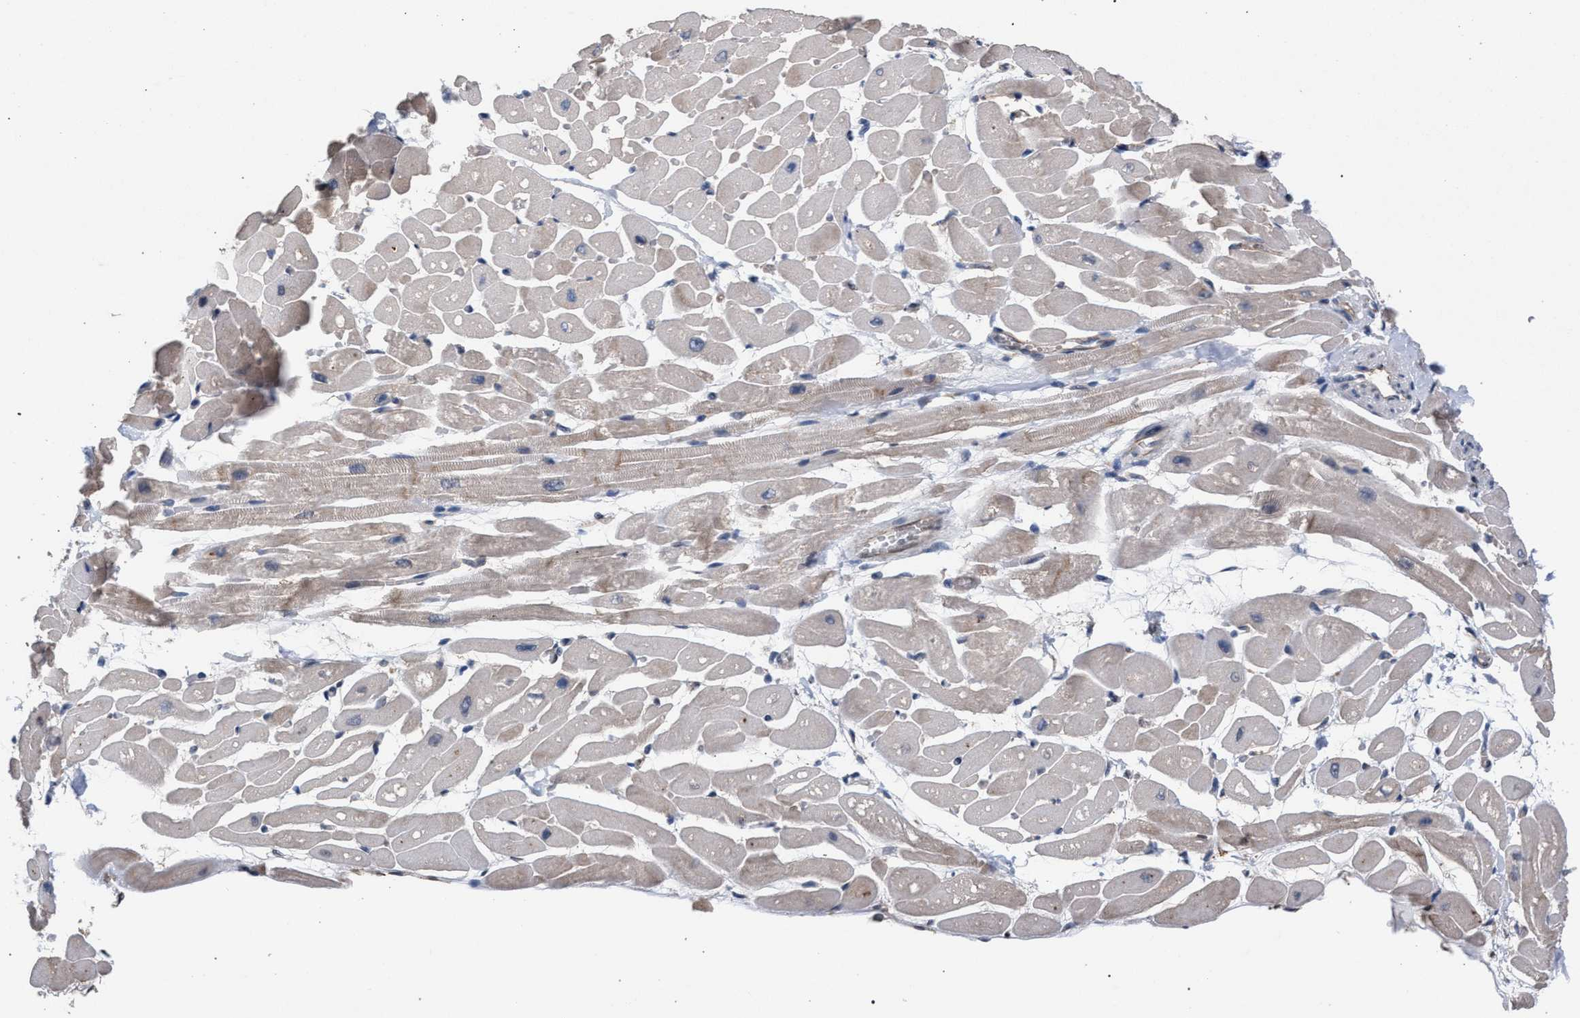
{"staining": {"intensity": "moderate", "quantity": "25%-75%", "location": "cytoplasmic/membranous"}, "tissue": "heart muscle", "cell_type": "Cardiomyocytes", "image_type": "normal", "snomed": [{"axis": "morphology", "description": "Normal tissue, NOS"}, {"axis": "topography", "description": "Heart"}], "caption": "Immunohistochemistry histopathology image of normal human heart muscle stained for a protein (brown), which exhibits medium levels of moderate cytoplasmic/membranous positivity in approximately 25%-75% of cardiomyocytes.", "gene": "ARPC5L", "patient": {"sex": "male", "age": 45}}